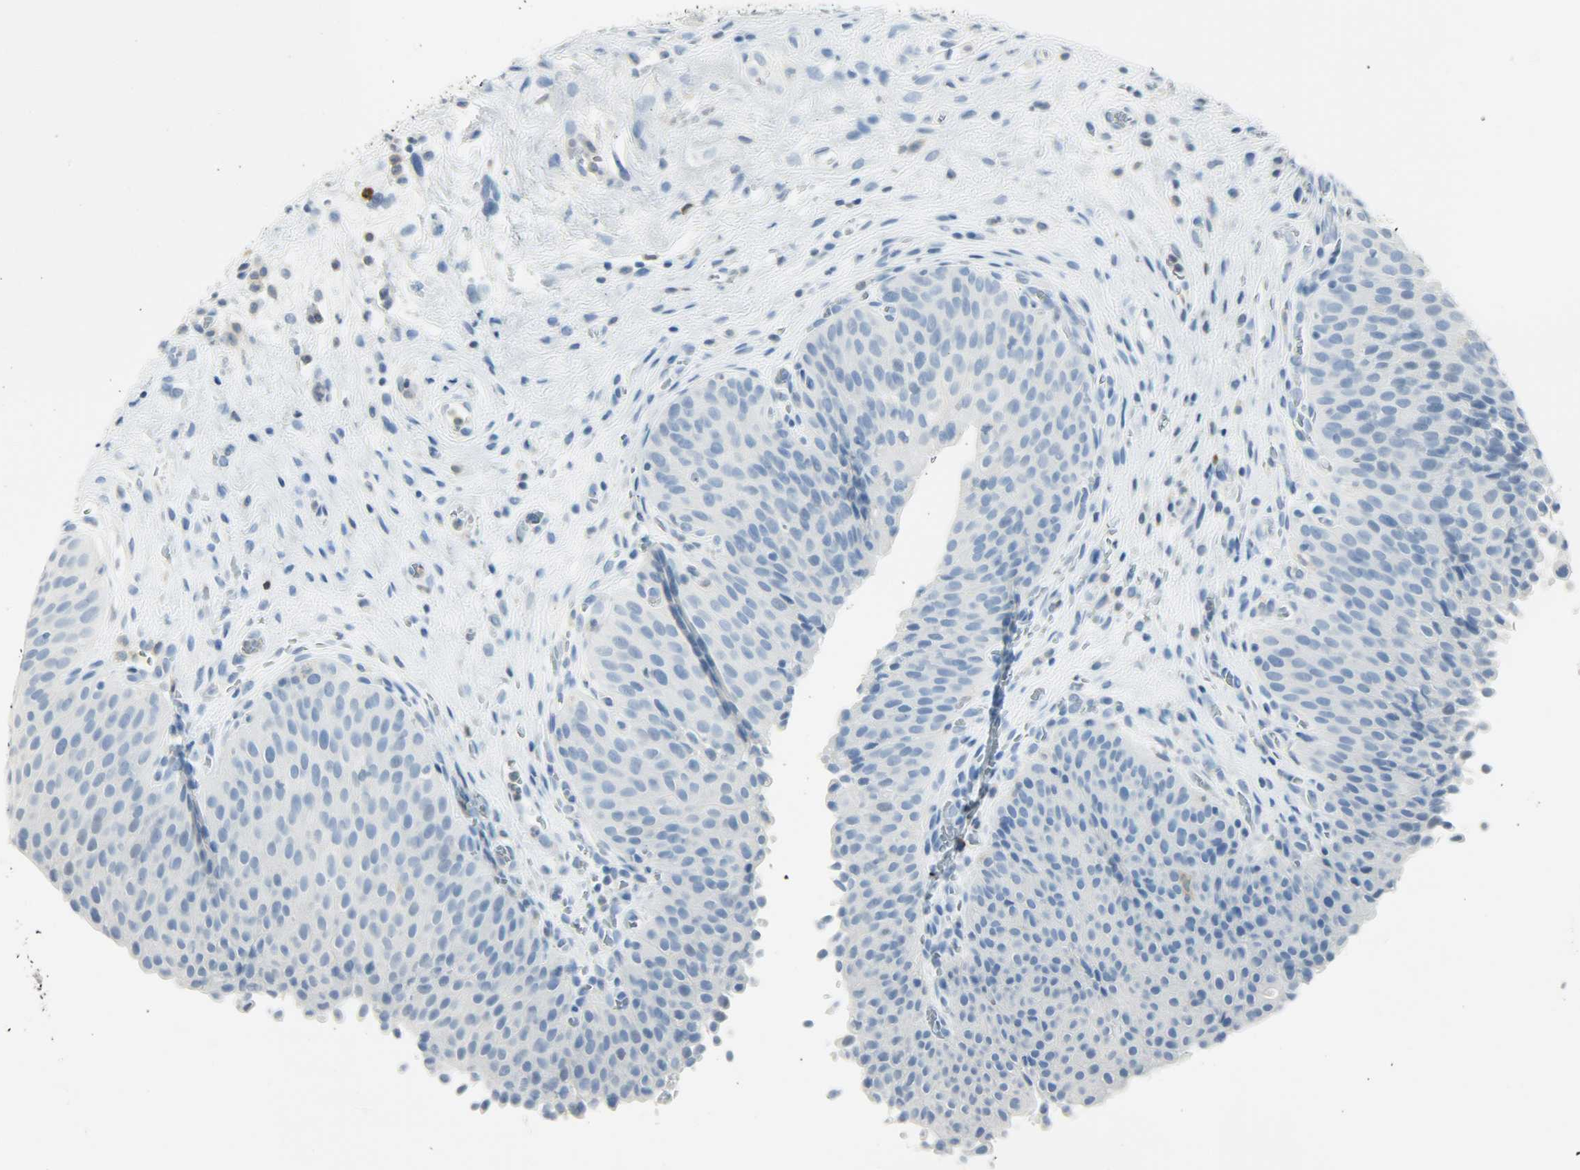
{"staining": {"intensity": "negative", "quantity": "none", "location": "none"}, "tissue": "urinary bladder", "cell_type": "Urothelial cells", "image_type": "normal", "snomed": [{"axis": "morphology", "description": "Normal tissue, NOS"}, {"axis": "morphology", "description": "Dysplasia, NOS"}, {"axis": "topography", "description": "Urinary bladder"}], "caption": "This is a micrograph of IHC staining of normal urinary bladder, which shows no positivity in urothelial cells.", "gene": "PTPN6", "patient": {"sex": "male", "age": 35}}